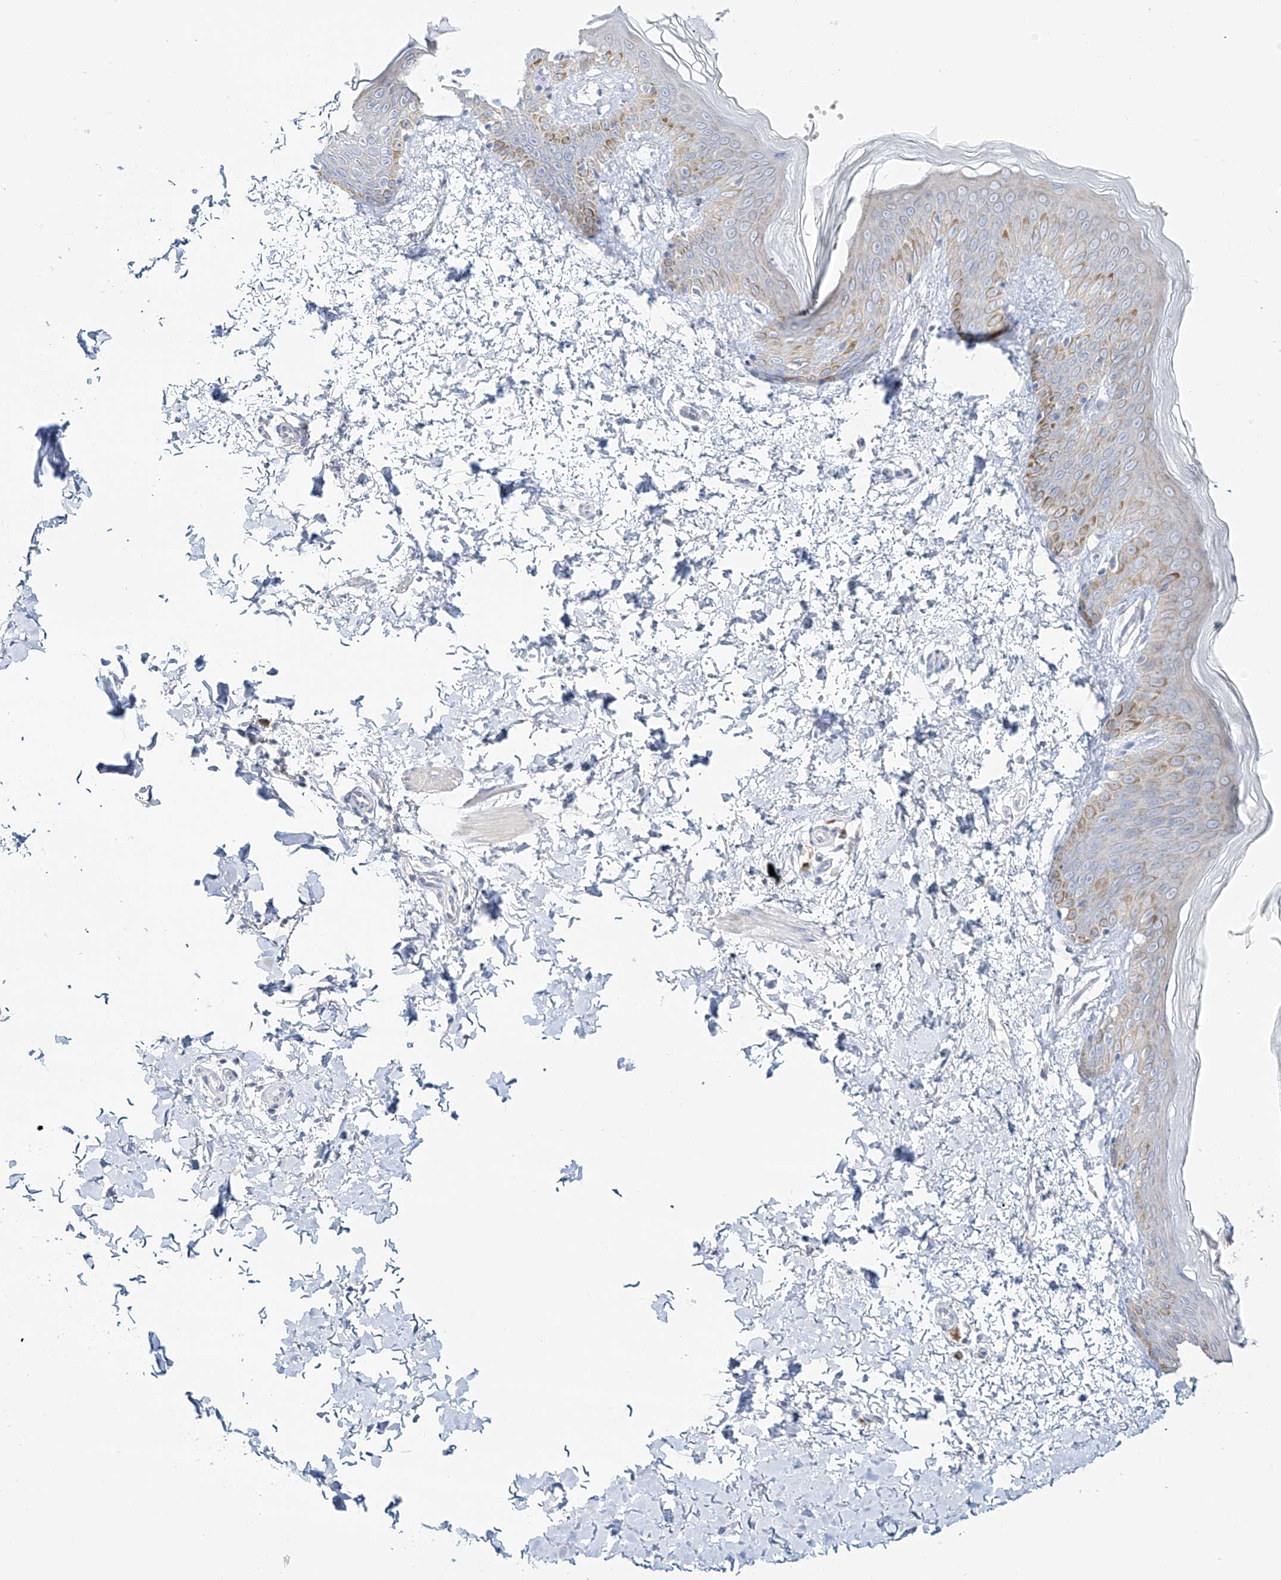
{"staining": {"intensity": "negative", "quantity": "none", "location": "none"}, "tissue": "skin", "cell_type": "Fibroblasts", "image_type": "normal", "snomed": [{"axis": "morphology", "description": "Normal tissue, NOS"}, {"axis": "morphology", "description": "Neoplasm, benign, NOS"}, {"axis": "topography", "description": "Skin"}, {"axis": "topography", "description": "Soft tissue"}], "caption": "A high-resolution micrograph shows immunohistochemistry staining of normal skin, which shows no significant staining in fibroblasts.", "gene": "BSDC1", "patient": {"sex": "male", "age": 26}}